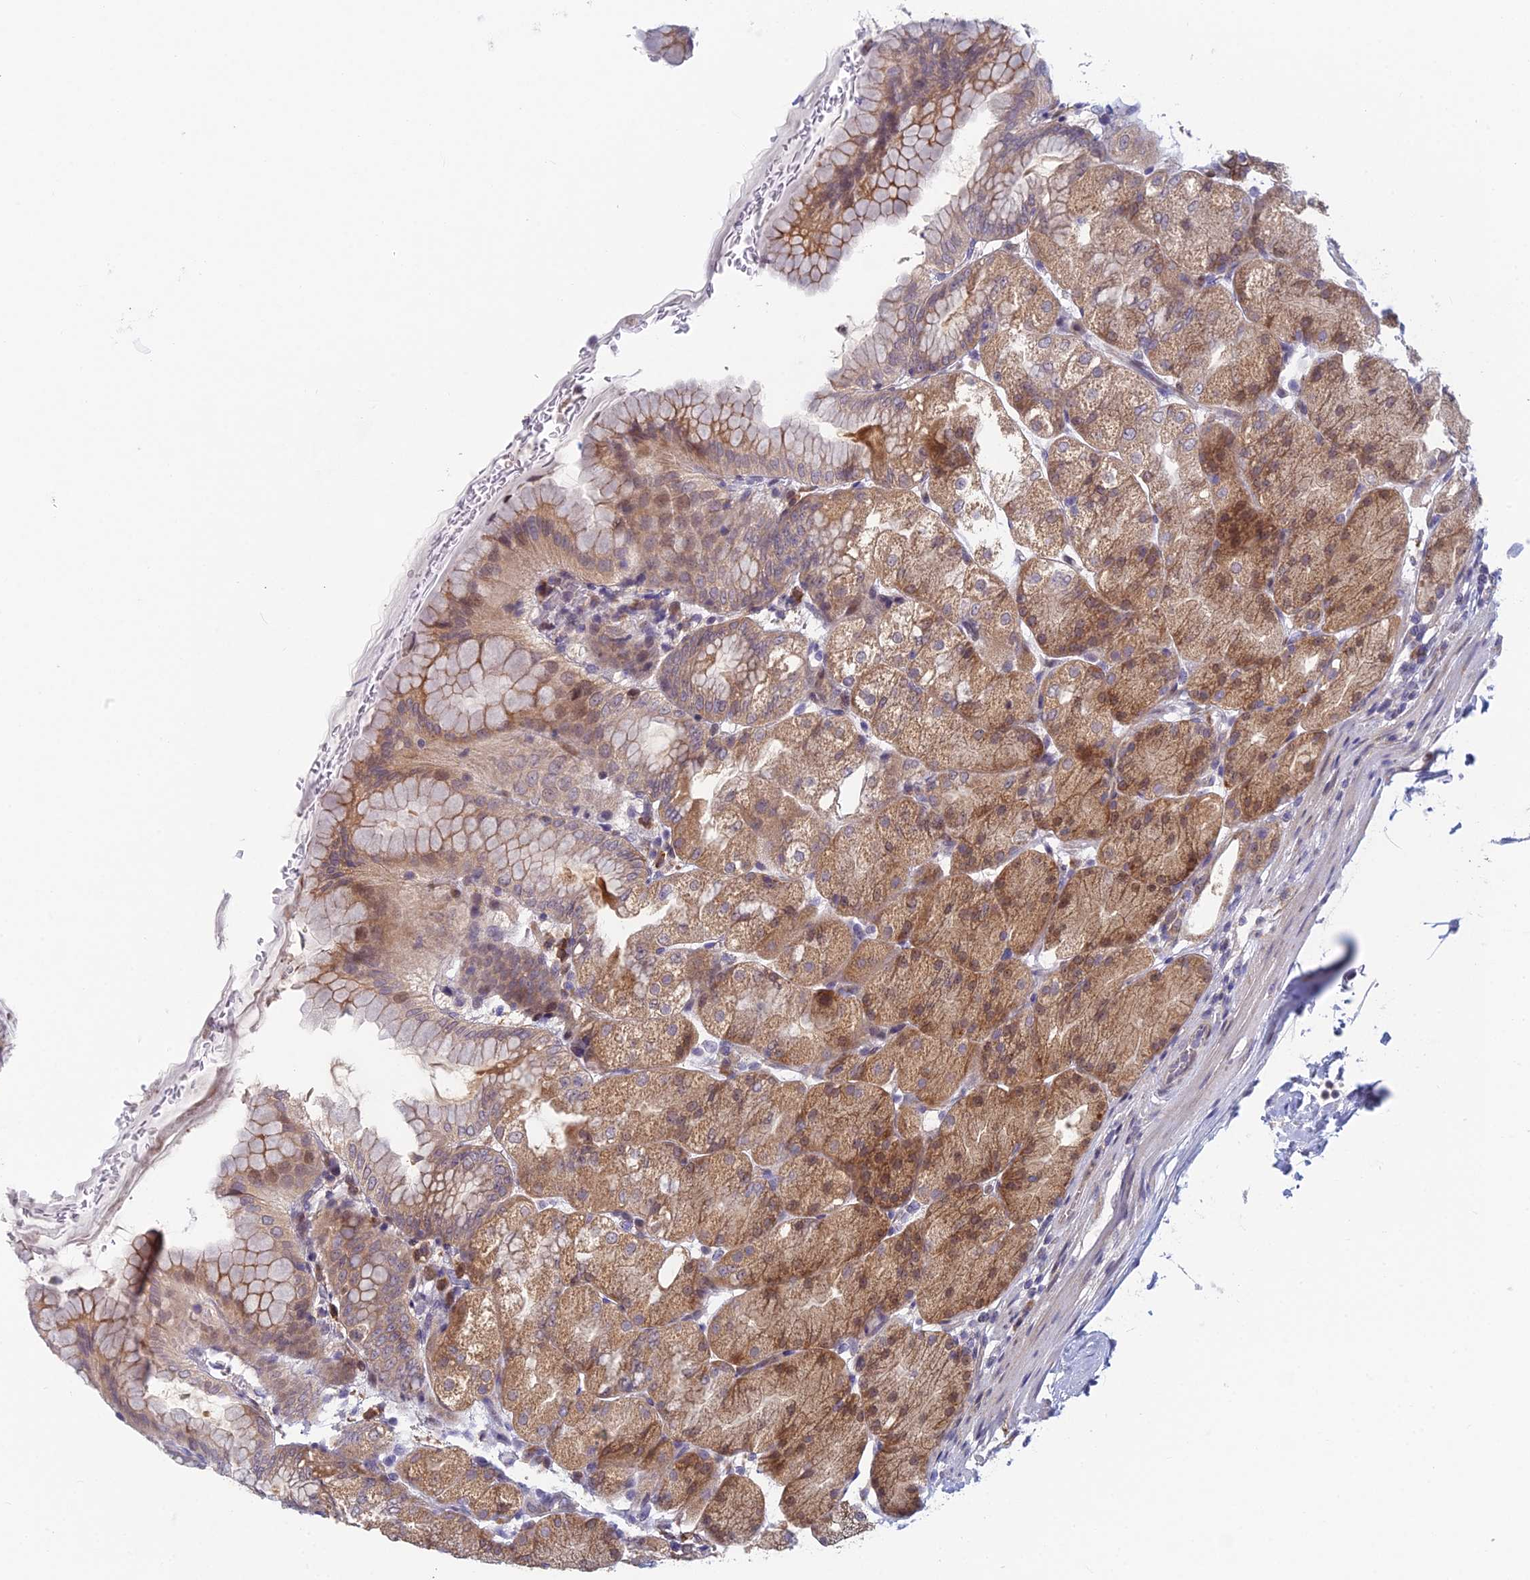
{"staining": {"intensity": "moderate", "quantity": ">75%", "location": "cytoplasmic/membranous"}, "tissue": "stomach", "cell_type": "Glandular cells", "image_type": "normal", "snomed": [{"axis": "morphology", "description": "Normal tissue, NOS"}, {"axis": "topography", "description": "Stomach, upper"}, {"axis": "topography", "description": "Stomach, lower"}], "caption": "Stomach stained with DAB (3,3'-diaminobenzidine) immunohistochemistry reveals medium levels of moderate cytoplasmic/membranous positivity in approximately >75% of glandular cells.", "gene": "PPP1R26", "patient": {"sex": "male", "age": 62}}